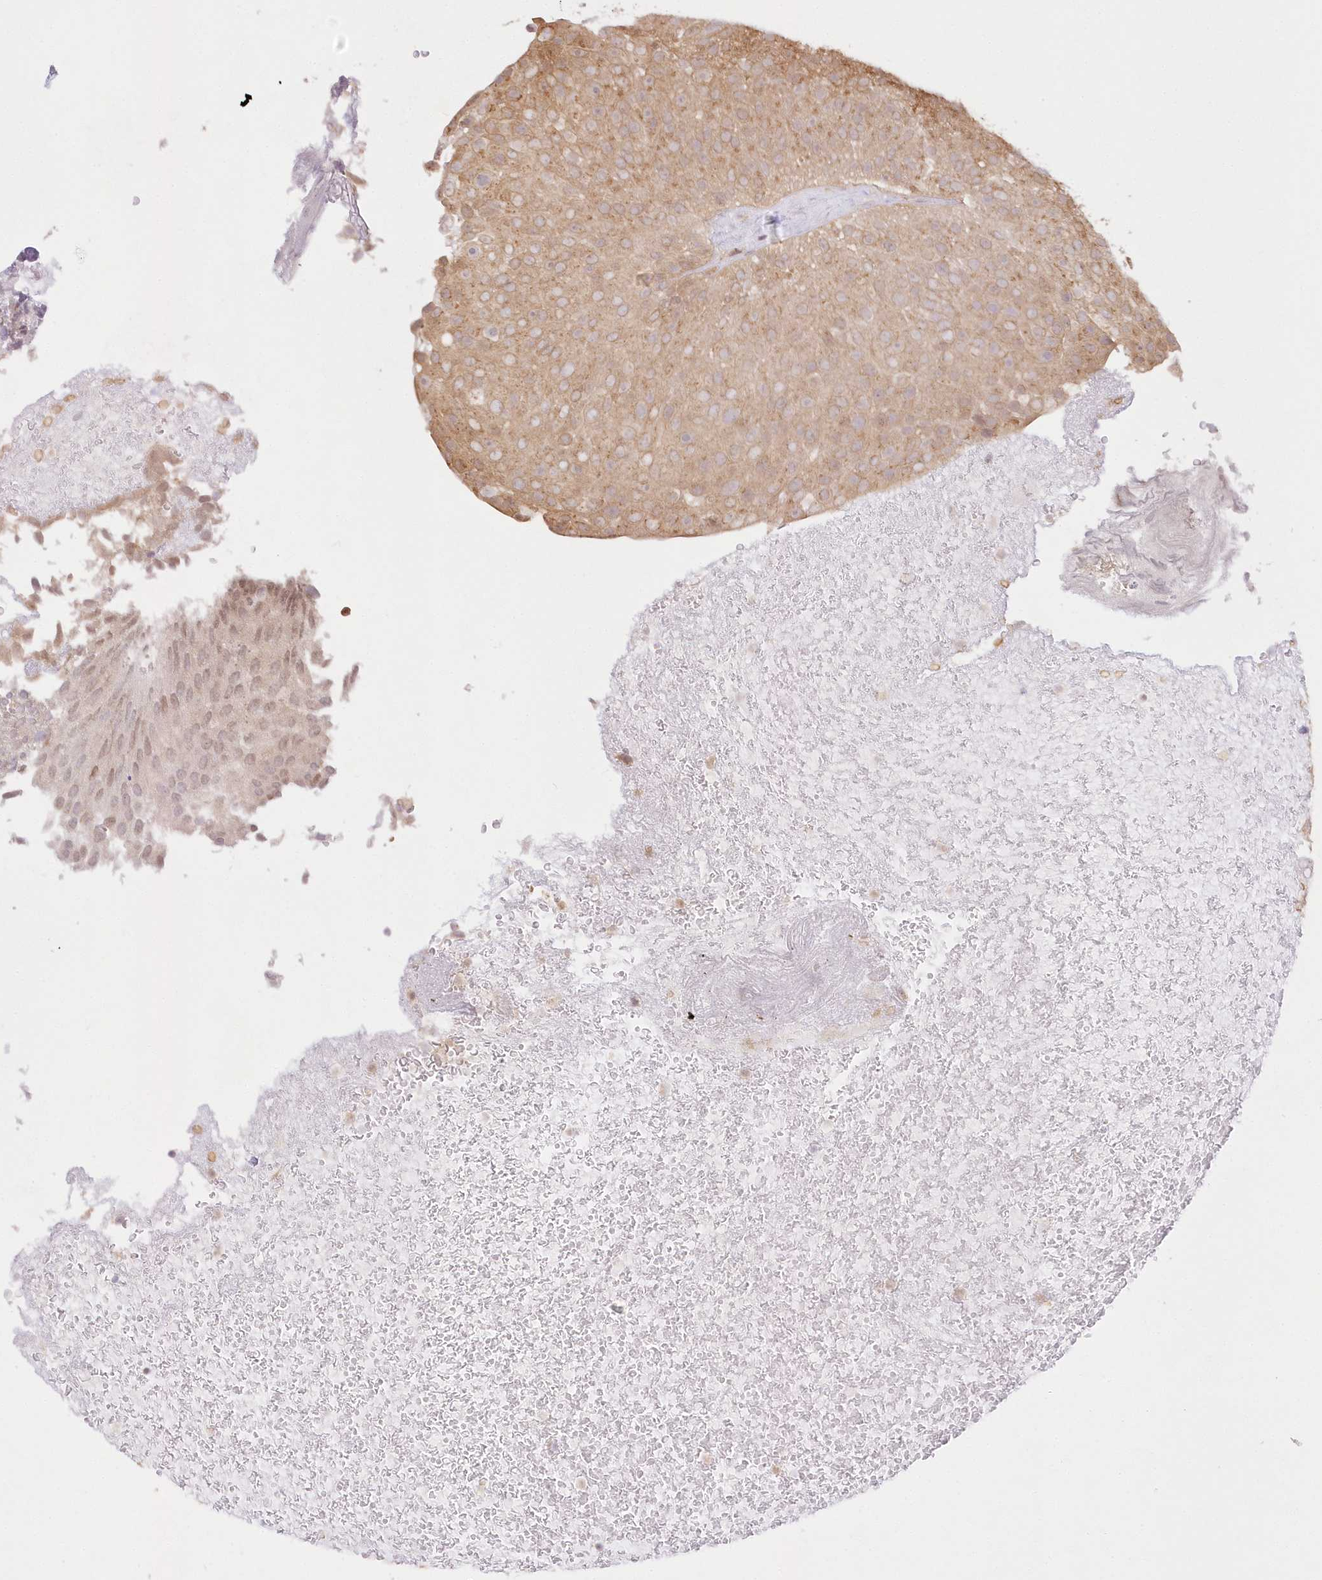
{"staining": {"intensity": "moderate", "quantity": ">75%", "location": "cytoplasmic/membranous"}, "tissue": "urothelial cancer", "cell_type": "Tumor cells", "image_type": "cancer", "snomed": [{"axis": "morphology", "description": "Urothelial carcinoma, Low grade"}, {"axis": "topography", "description": "Urinary bladder"}], "caption": "An image showing moderate cytoplasmic/membranous staining in approximately >75% of tumor cells in urothelial cancer, as visualized by brown immunohistochemical staining.", "gene": "RNPEP", "patient": {"sex": "male", "age": 78}}